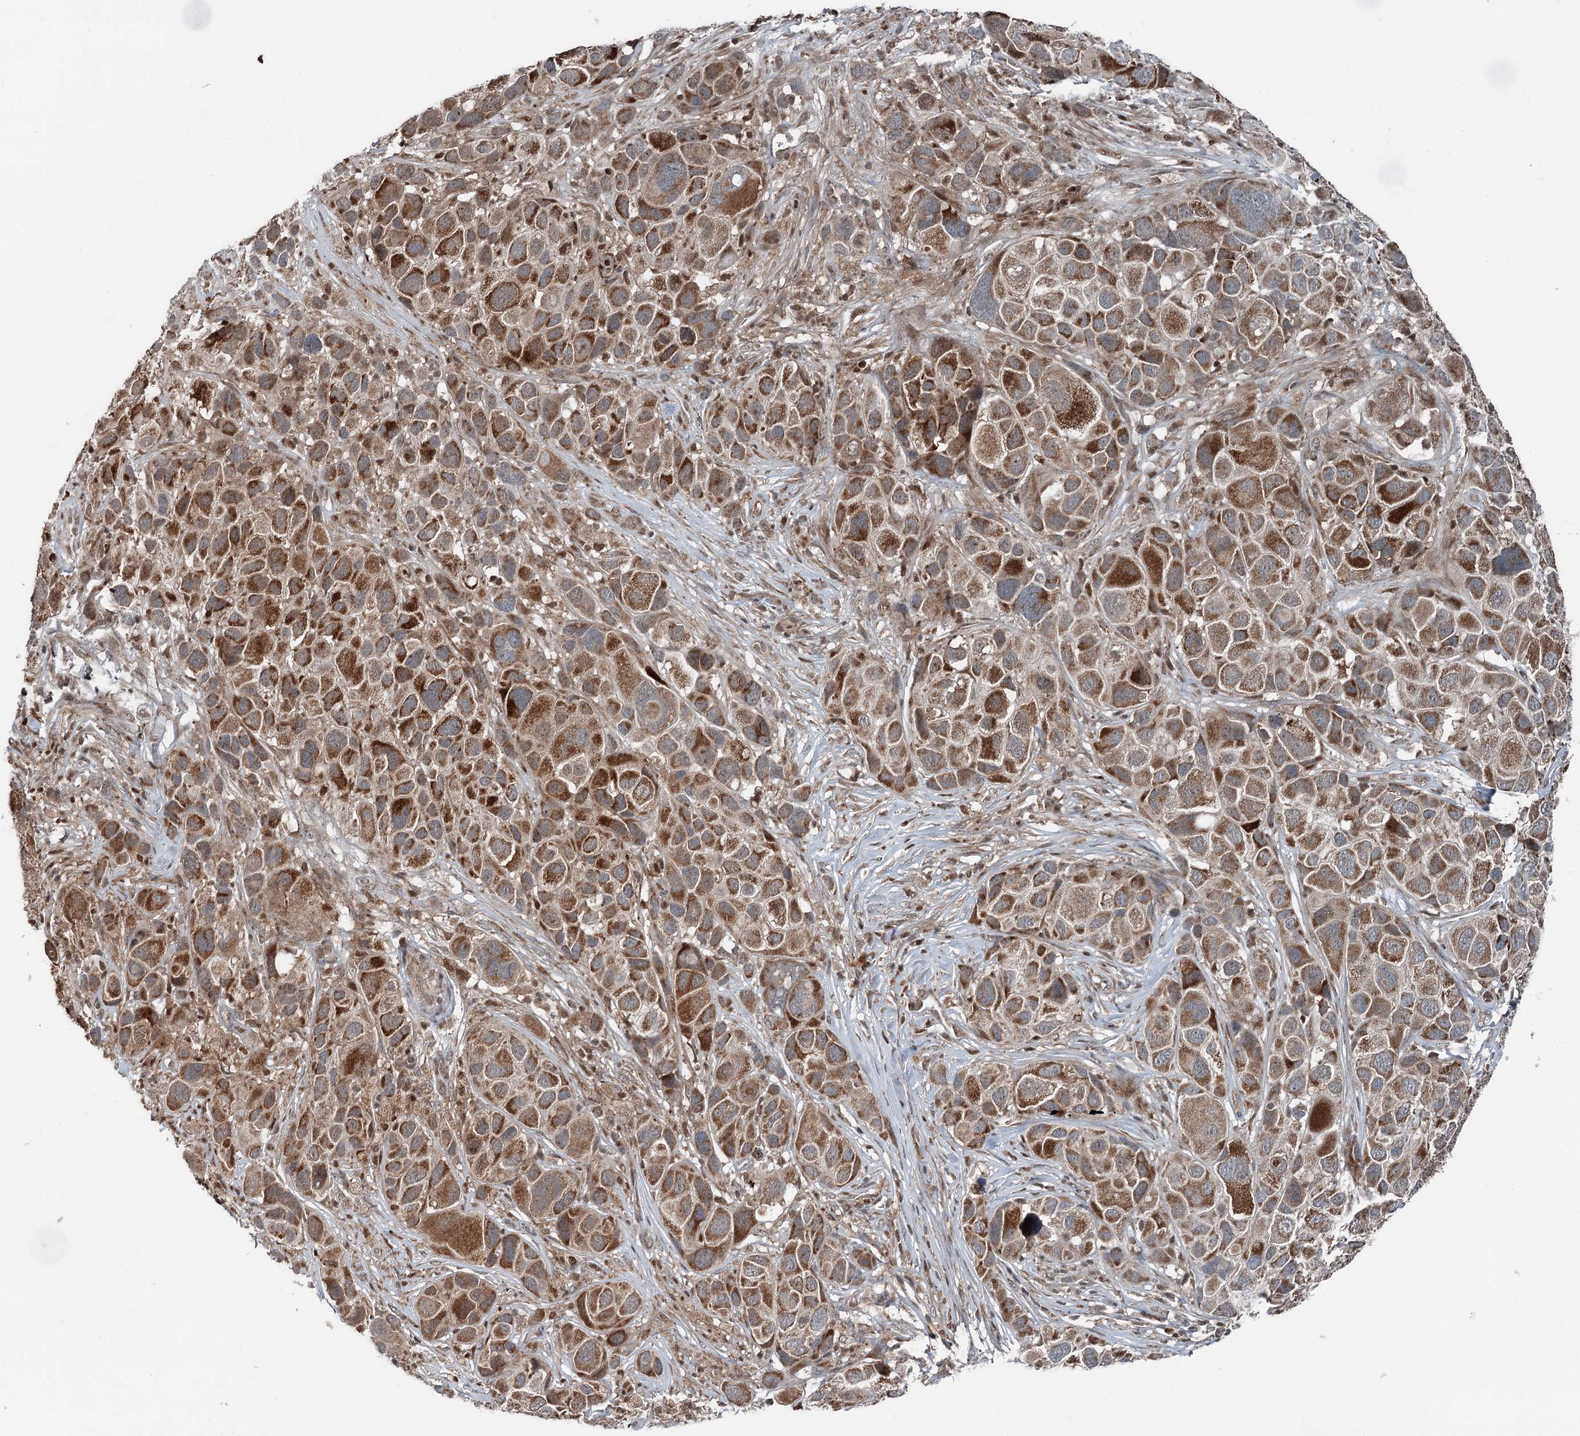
{"staining": {"intensity": "moderate", "quantity": ">75%", "location": "cytoplasmic/membranous"}, "tissue": "melanoma", "cell_type": "Tumor cells", "image_type": "cancer", "snomed": [{"axis": "morphology", "description": "Malignant melanoma, NOS"}, {"axis": "topography", "description": "Skin of trunk"}], "caption": "Protein expression by immunohistochemistry exhibits moderate cytoplasmic/membranous expression in about >75% of tumor cells in melanoma. The staining was performed using DAB (3,3'-diaminobenzidine) to visualize the protein expression in brown, while the nuclei were stained in blue with hematoxylin (Magnification: 20x).", "gene": "WAPL", "patient": {"sex": "male", "age": 71}}